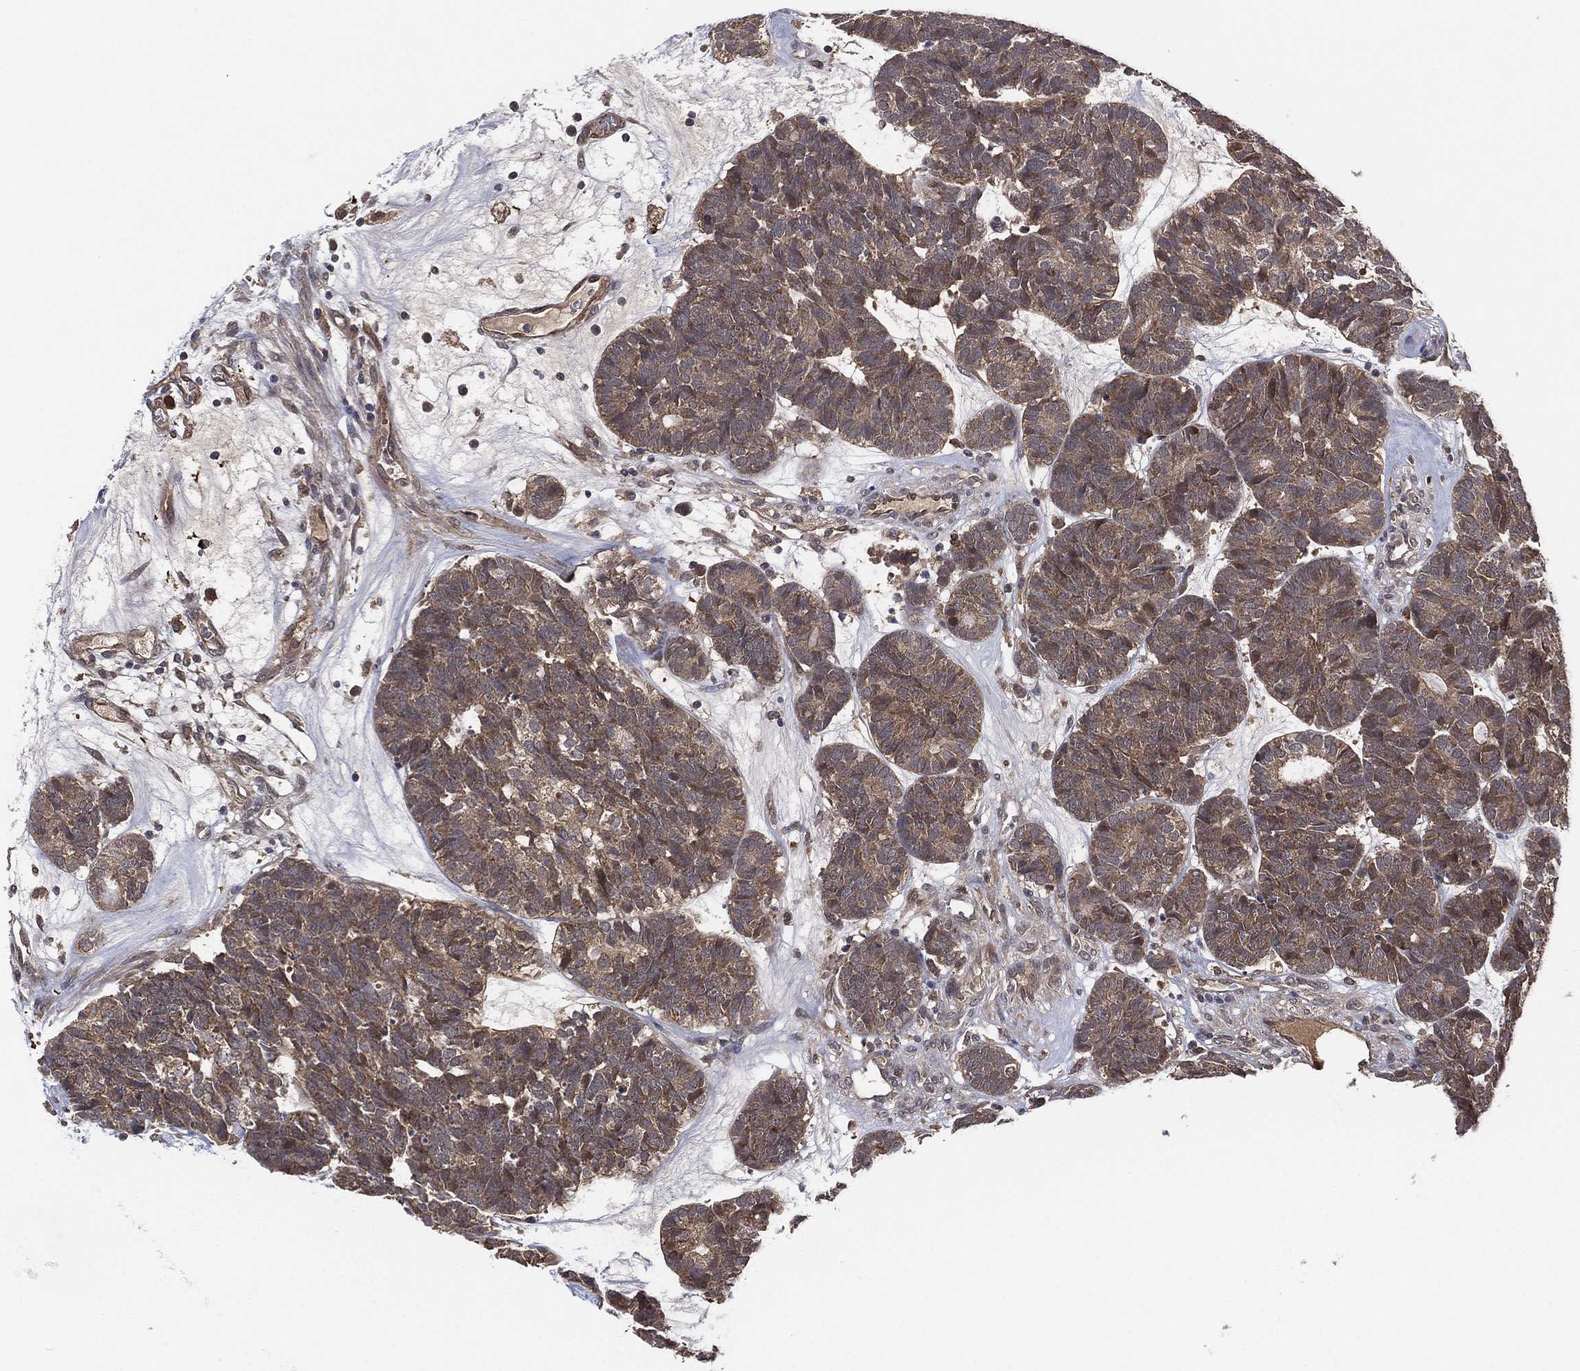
{"staining": {"intensity": "moderate", "quantity": "25%-75%", "location": "cytoplasmic/membranous"}, "tissue": "head and neck cancer", "cell_type": "Tumor cells", "image_type": "cancer", "snomed": [{"axis": "morphology", "description": "Adenocarcinoma, NOS"}, {"axis": "topography", "description": "Head-Neck"}], "caption": "Human head and neck adenocarcinoma stained for a protein (brown) exhibits moderate cytoplasmic/membranous positive expression in approximately 25%-75% of tumor cells.", "gene": "PSMG4", "patient": {"sex": "female", "age": 81}}